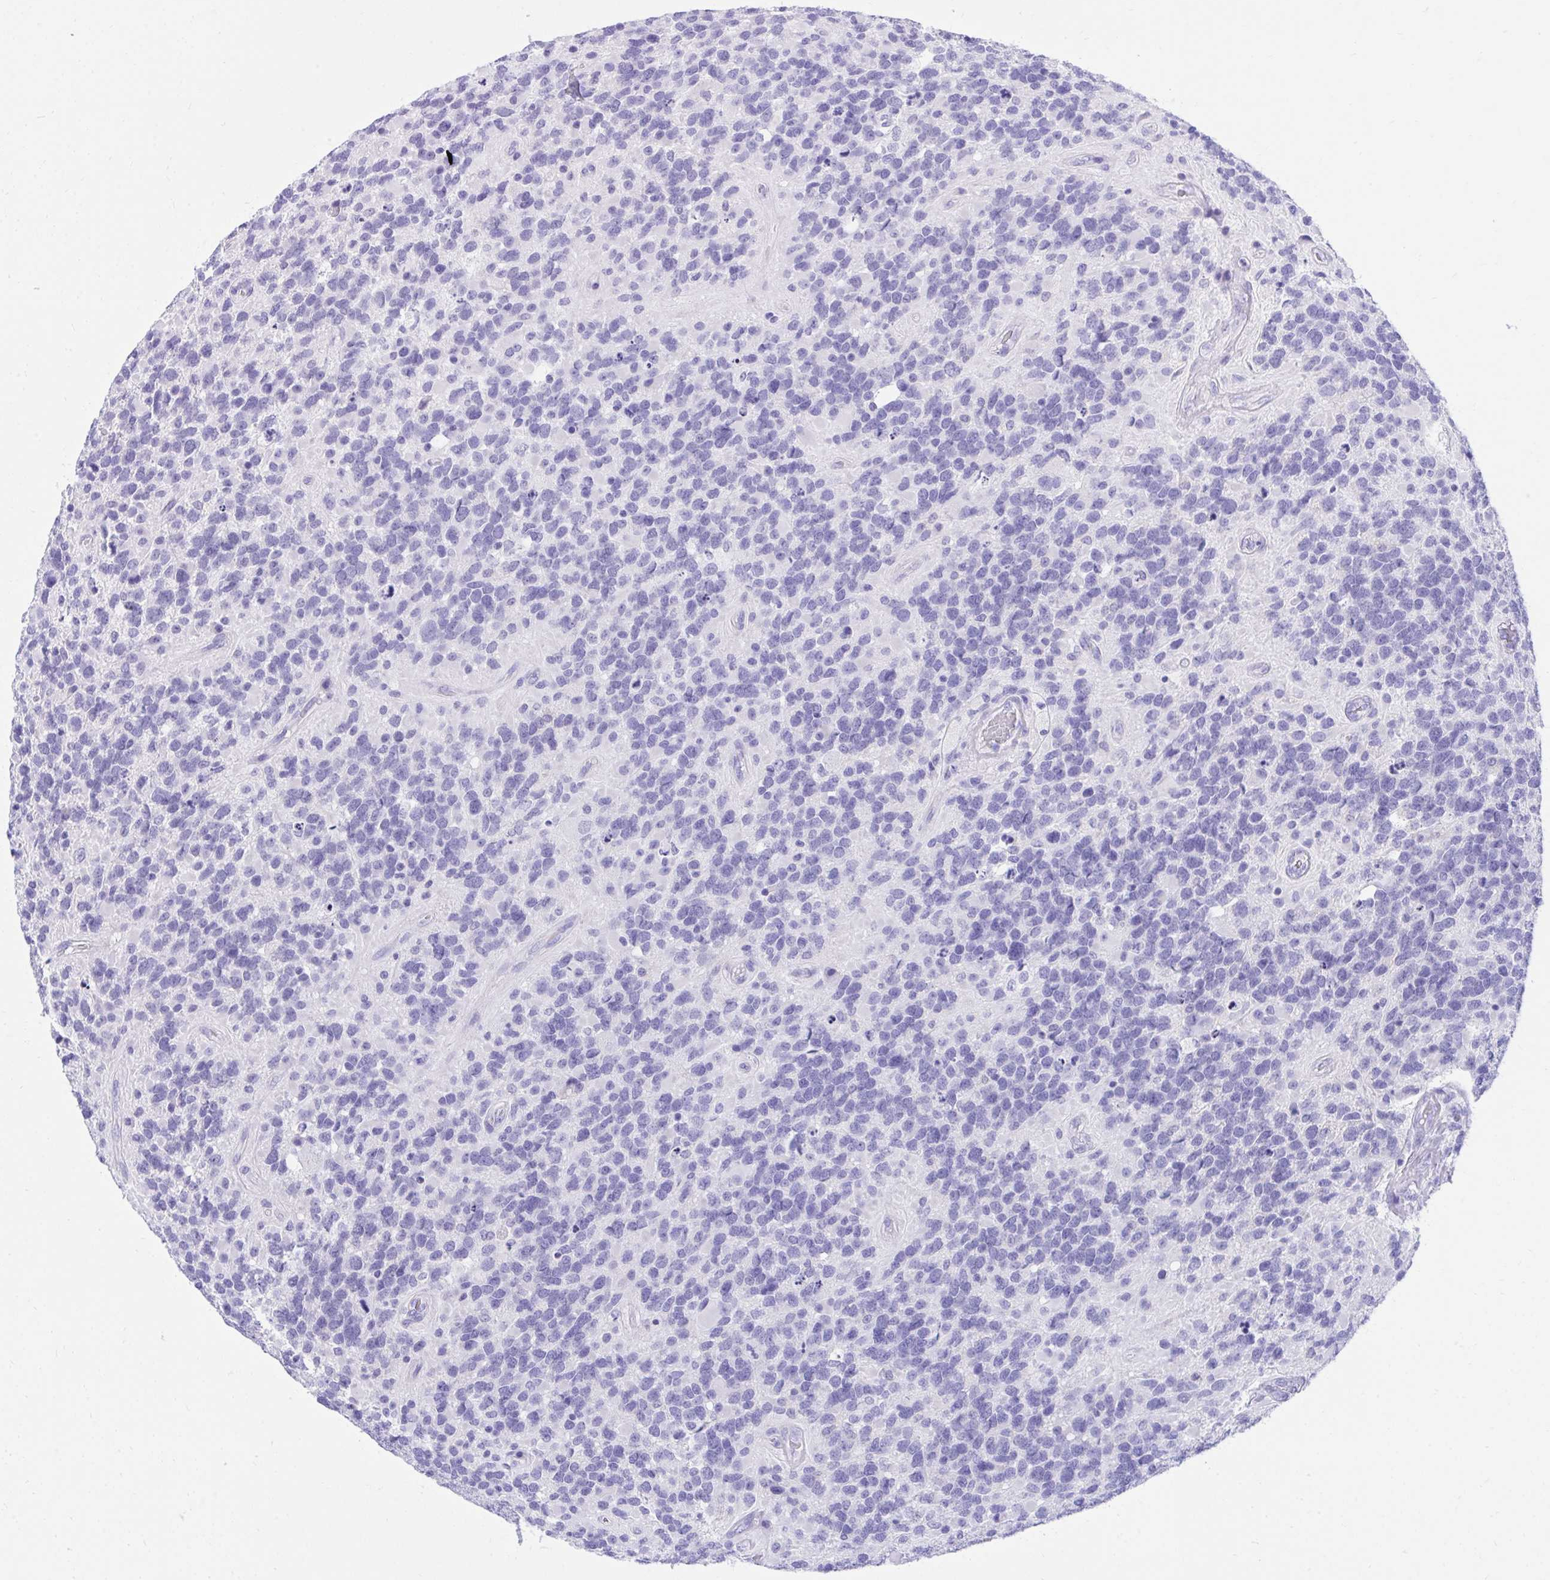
{"staining": {"intensity": "negative", "quantity": "none", "location": "none"}, "tissue": "glioma", "cell_type": "Tumor cells", "image_type": "cancer", "snomed": [{"axis": "morphology", "description": "Glioma, malignant, High grade"}, {"axis": "topography", "description": "Brain"}], "caption": "Immunohistochemical staining of malignant glioma (high-grade) reveals no significant staining in tumor cells.", "gene": "KCNN4", "patient": {"sex": "female", "age": 40}}